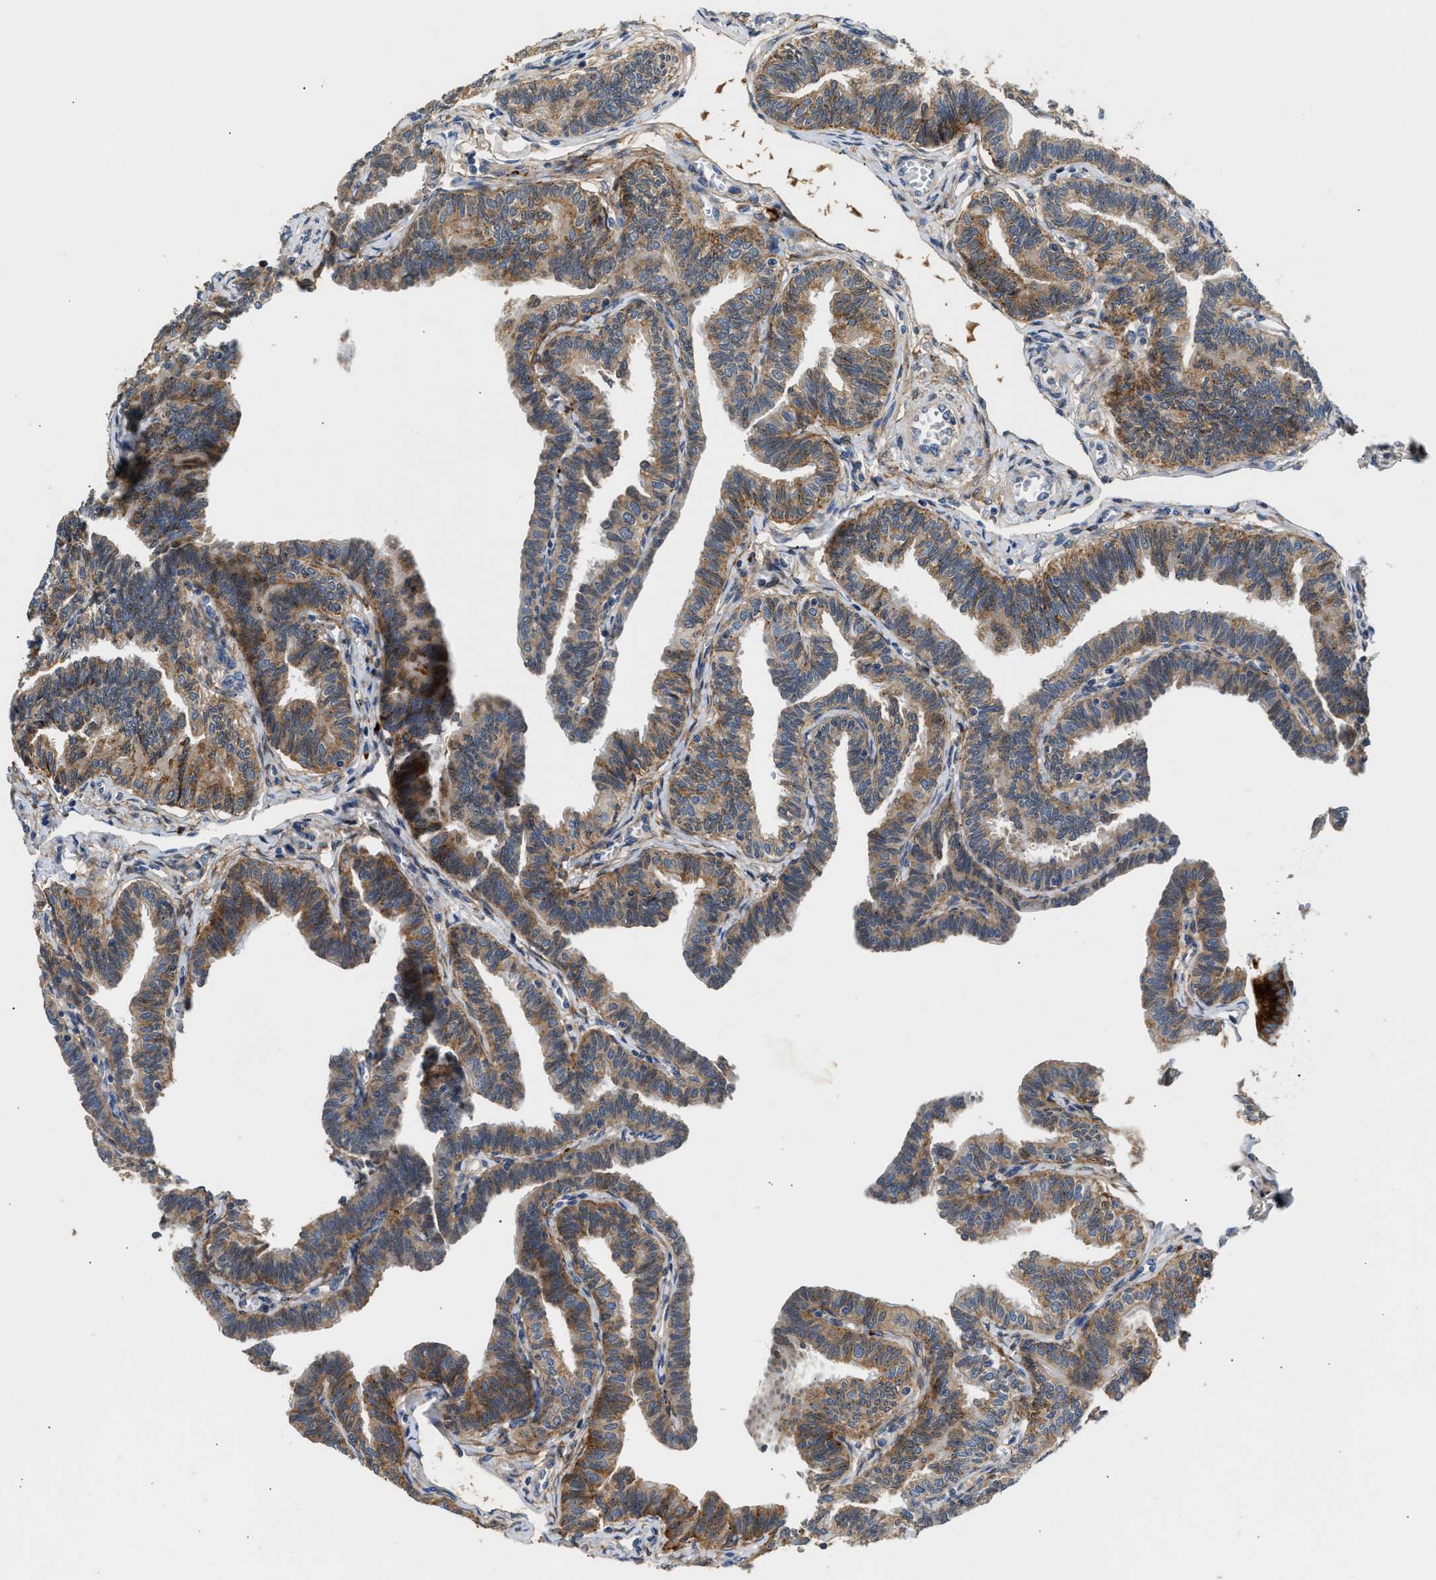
{"staining": {"intensity": "strong", "quantity": ">75%", "location": "cytoplasmic/membranous"}, "tissue": "fallopian tube", "cell_type": "Glandular cells", "image_type": "normal", "snomed": [{"axis": "morphology", "description": "Normal tissue, NOS"}, {"axis": "topography", "description": "Fallopian tube"}, {"axis": "topography", "description": "Ovary"}], "caption": "Normal fallopian tube demonstrates strong cytoplasmic/membranous staining in about >75% of glandular cells, visualized by immunohistochemistry. Using DAB (3,3'-diaminobenzidine) (brown) and hematoxylin (blue) stains, captured at high magnification using brightfield microscopy.", "gene": "AMZ1", "patient": {"sex": "female", "age": 23}}